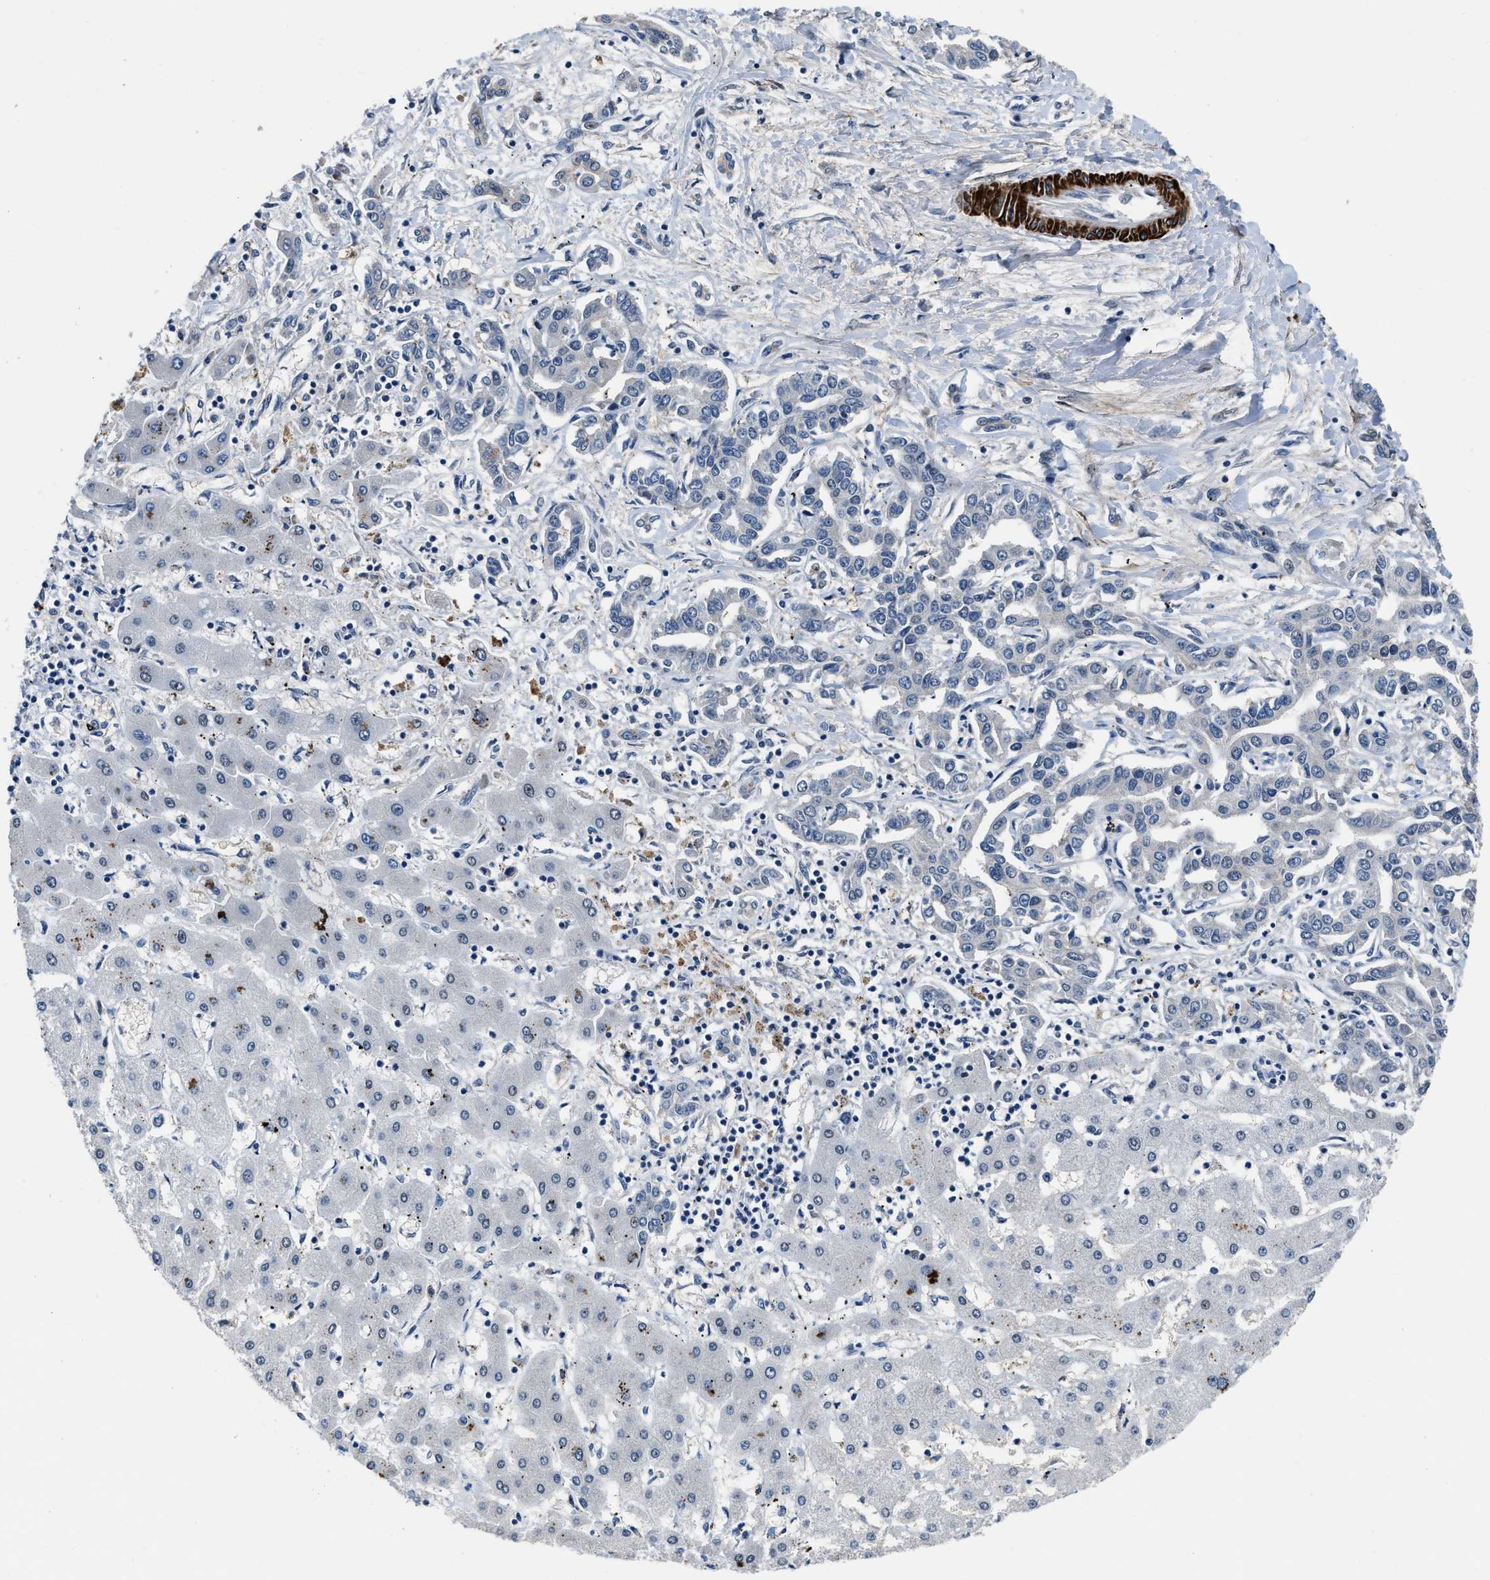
{"staining": {"intensity": "negative", "quantity": "none", "location": "none"}, "tissue": "liver cancer", "cell_type": "Tumor cells", "image_type": "cancer", "snomed": [{"axis": "morphology", "description": "Cholangiocarcinoma"}, {"axis": "topography", "description": "Liver"}], "caption": "Tumor cells show no significant protein staining in liver cancer (cholangiocarcinoma). Nuclei are stained in blue.", "gene": "LANCL2", "patient": {"sex": "male", "age": 59}}